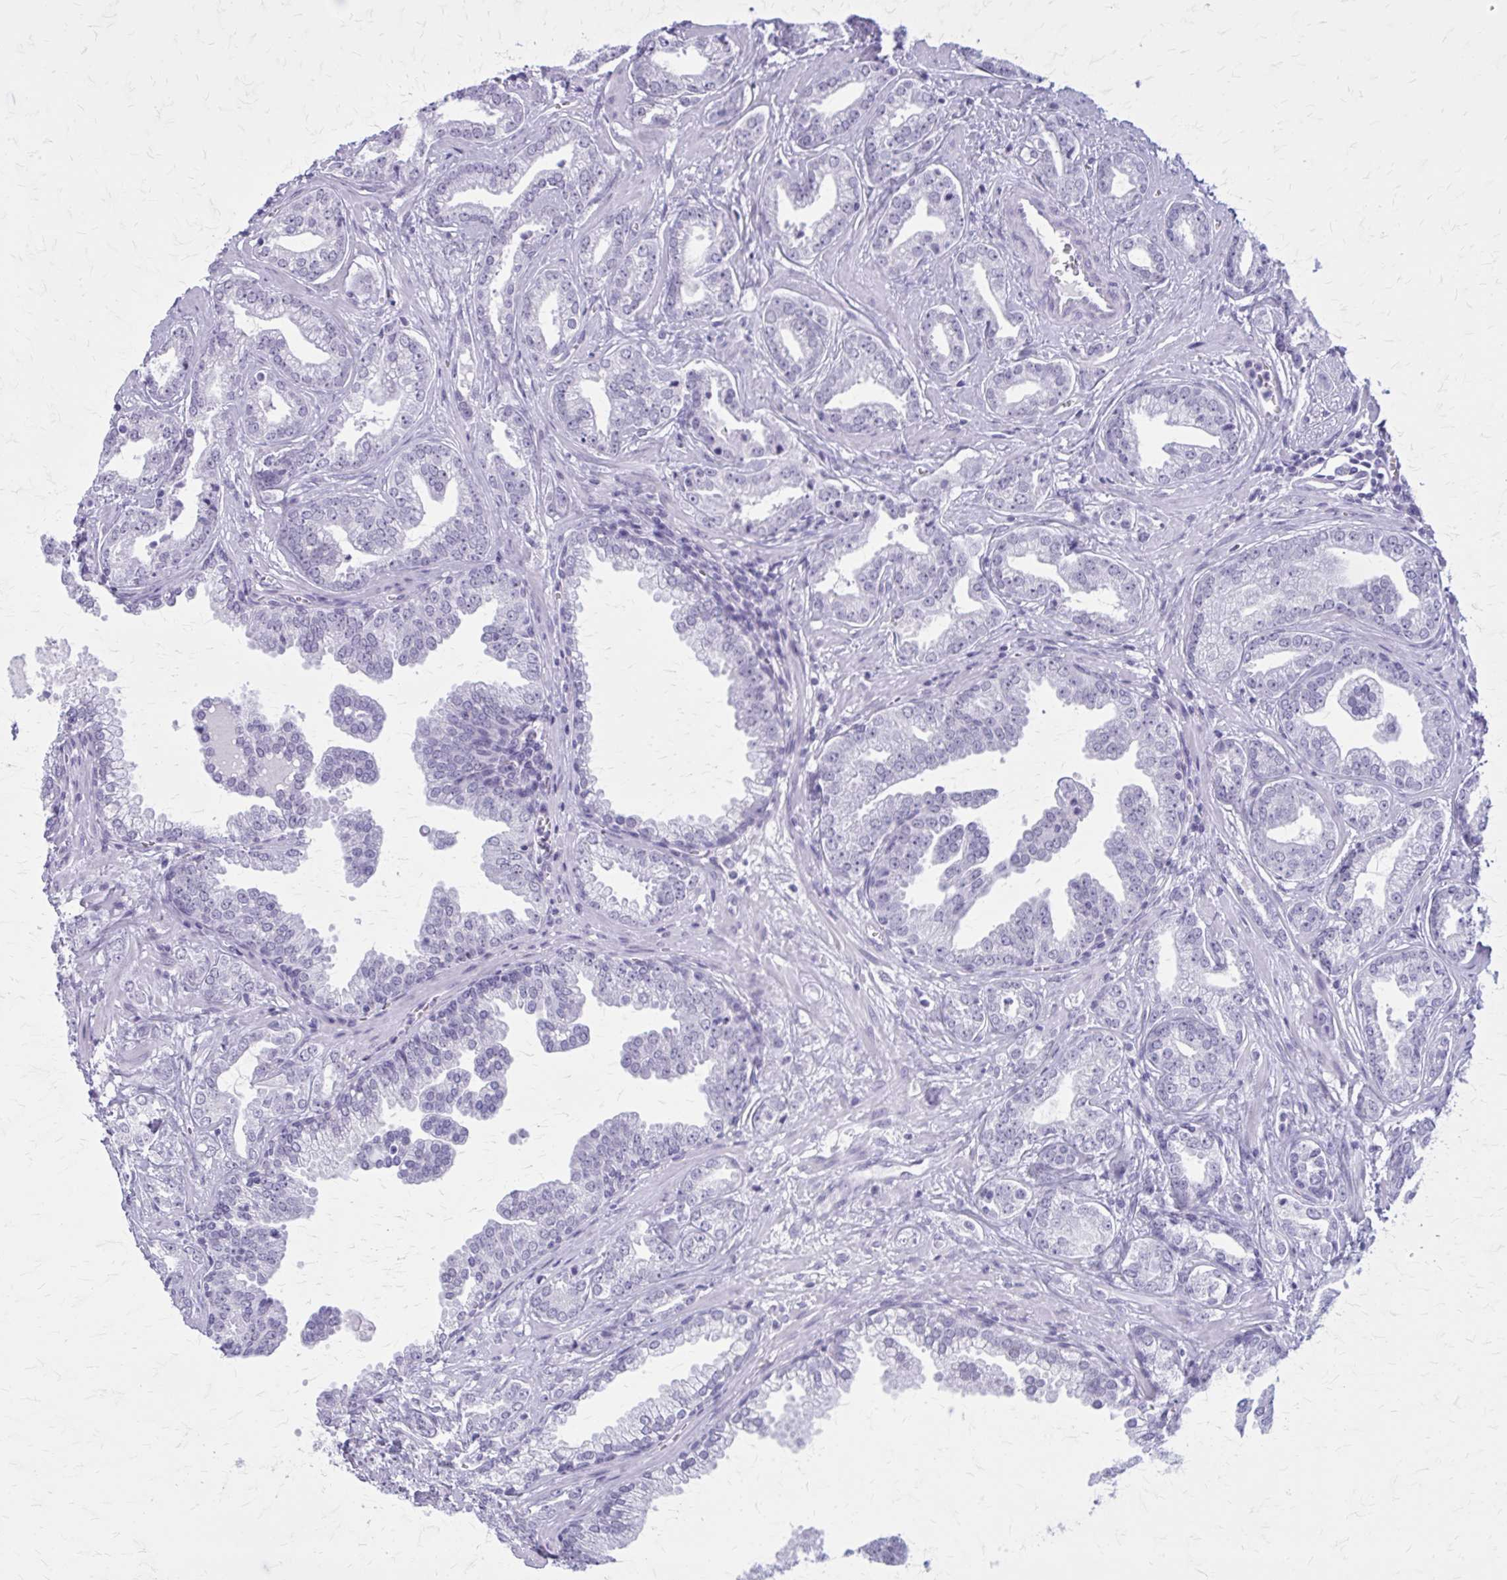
{"staining": {"intensity": "negative", "quantity": "none", "location": "none"}, "tissue": "prostate cancer", "cell_type": "Tumor cells", "image_type": "cancer", "snomed": [{"axis": "morphology", "description": "Adenocarcinoma, Medium grade"}, {"axis": "topography", "description": "Prostate"}], "caption": "High magnification brightfield microscopy of prostate cancer (medium-grade adenocarcinoma) stained with DAB (brown) and counterstained with hematoxylin (blue): tumor cells show no significant positivity.", "gene": "GAD1", "patient": {"sex": "male", "age": 57}}